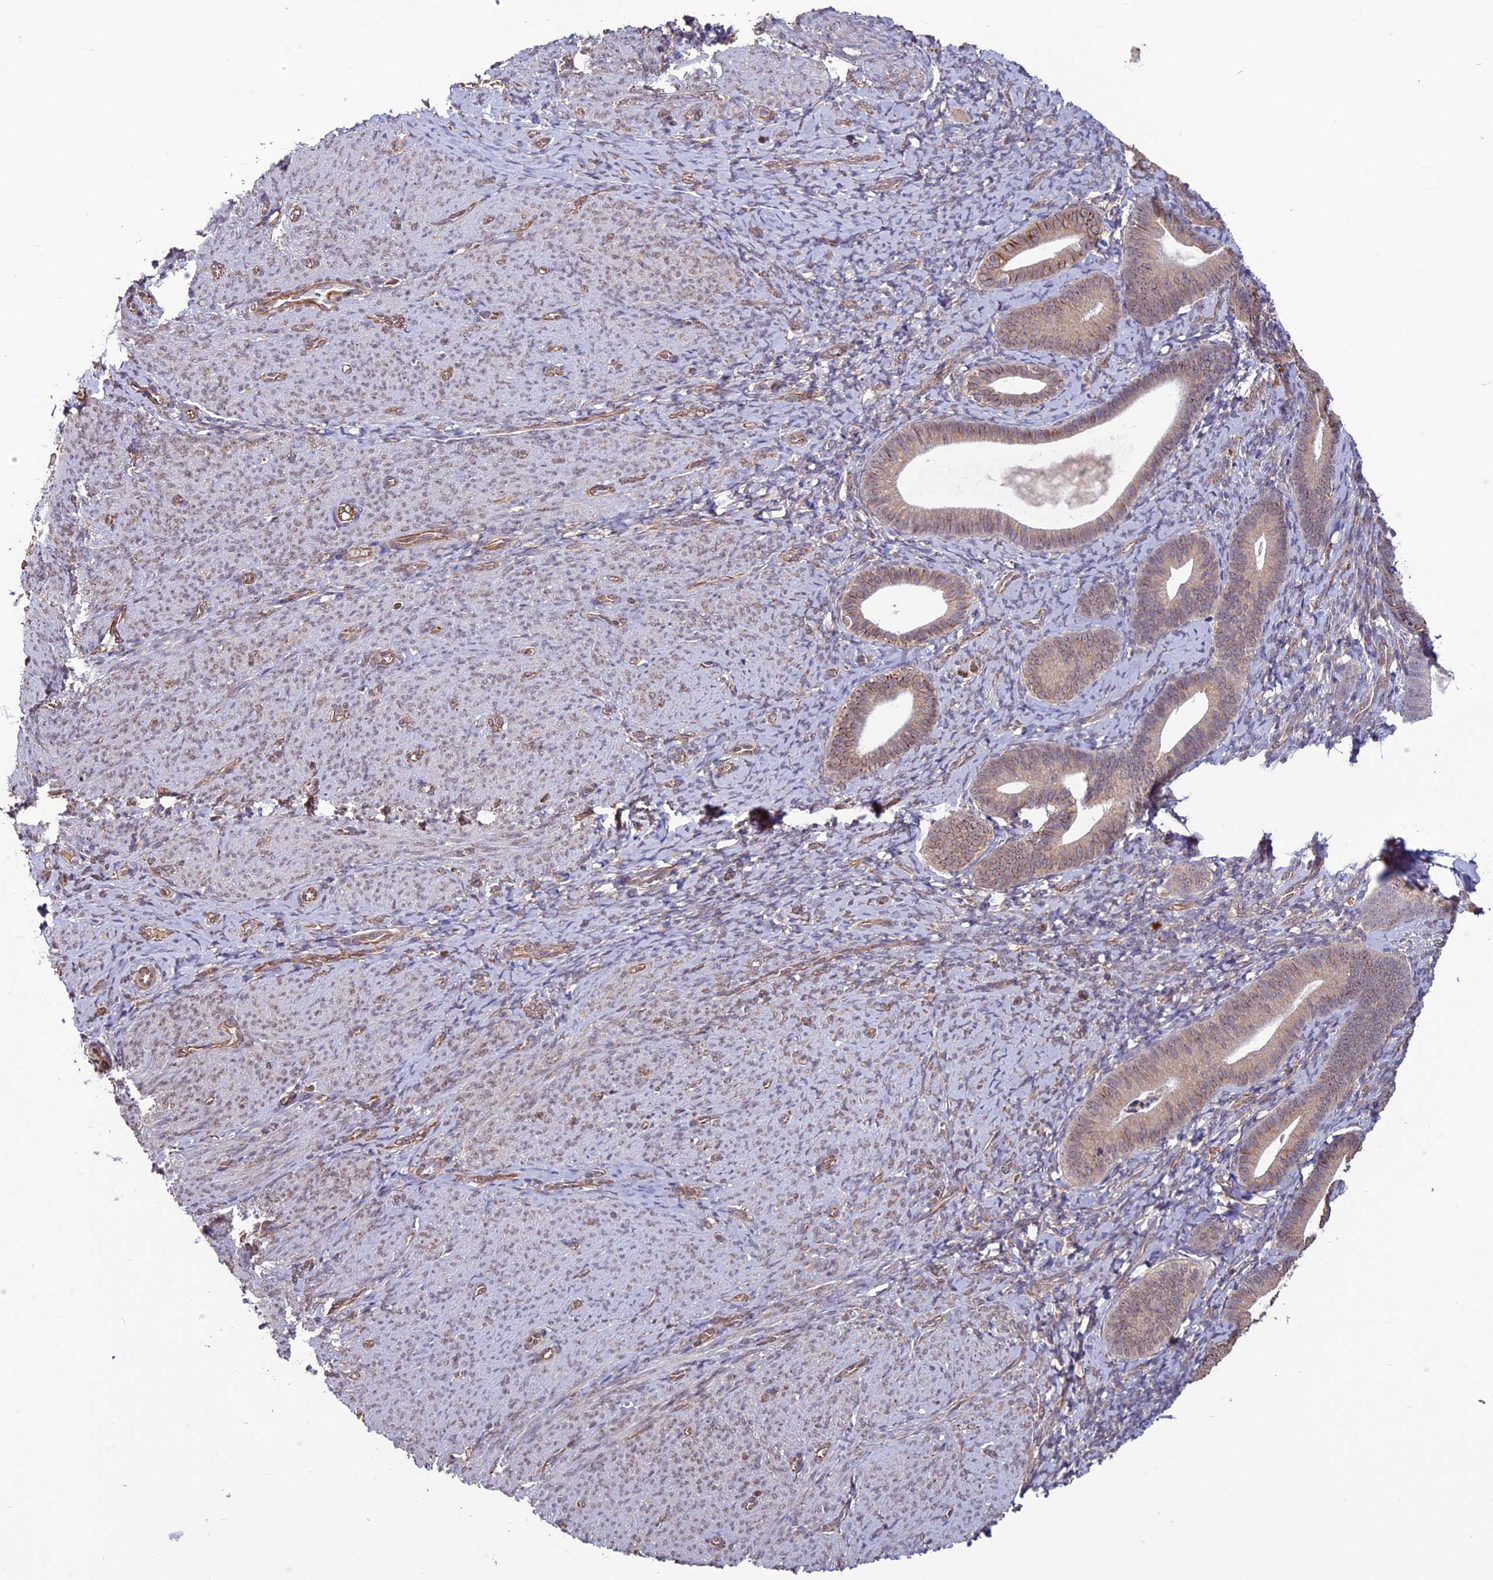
{"staining": {"intensity": "weak", "quantity": "<25%", "location": "cytoplasmic/membranous"}, "tissue": "endometrium", "cell_type": "Cells in endometrial stroma", "image_type": "normal", "snomed": [{"axis": "morphology", "description": "Normal tissue, NOS"}, {"axis": "topography", "description": "Endometrium"}], "caption": "The IHC photomicrograph has no significant positivity in cells in endometrial stroma of endometrium. (Stains: DAB (3,3'-diaminobenzidine) immunohistochemistry (IHC) with hematoxylin counter stain, Microscopy: brightfield microscopy at high magnification).", "gene": "C3orf70", "patient": {"sex": "female", "age": 65}}